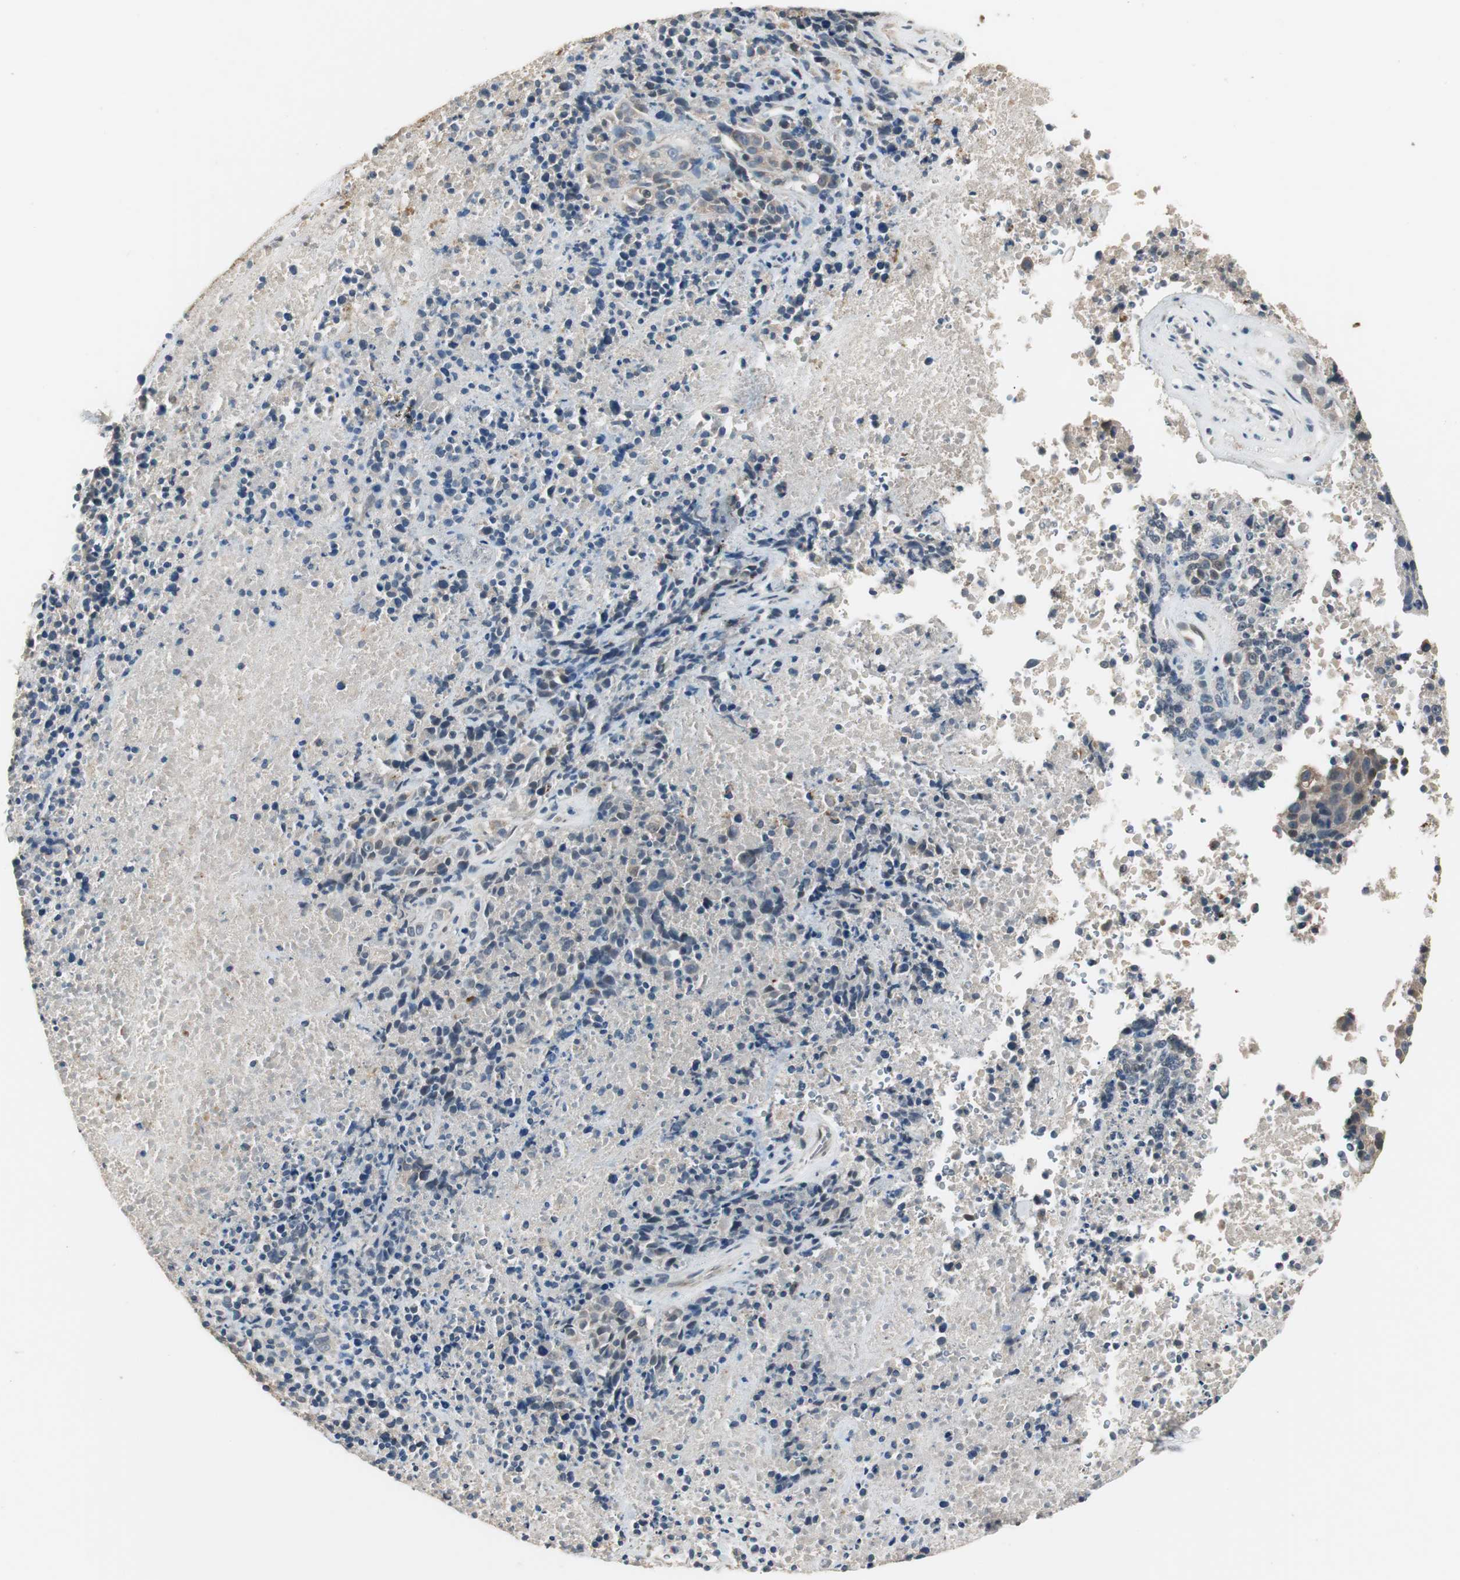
{"staining": {"intensity": "negative", "quantity": "none", "location": "none"}, "tissue": "melanoma", "cell_type": "Tumor cells", "image_type": "cancer", "snomed": [{"axis": "morphology", "description": "Malignant melanoma, Metastatic site"}, {"axis": "topography", "description": "Cerebral cortex"}], "caption": "Protein analysis of malignant melanoma (metastatic site) demonstrates no significant positivity in tumor cells.", "gene": "PTPRN2", "patient": {"sex": "female", "age": 52}}